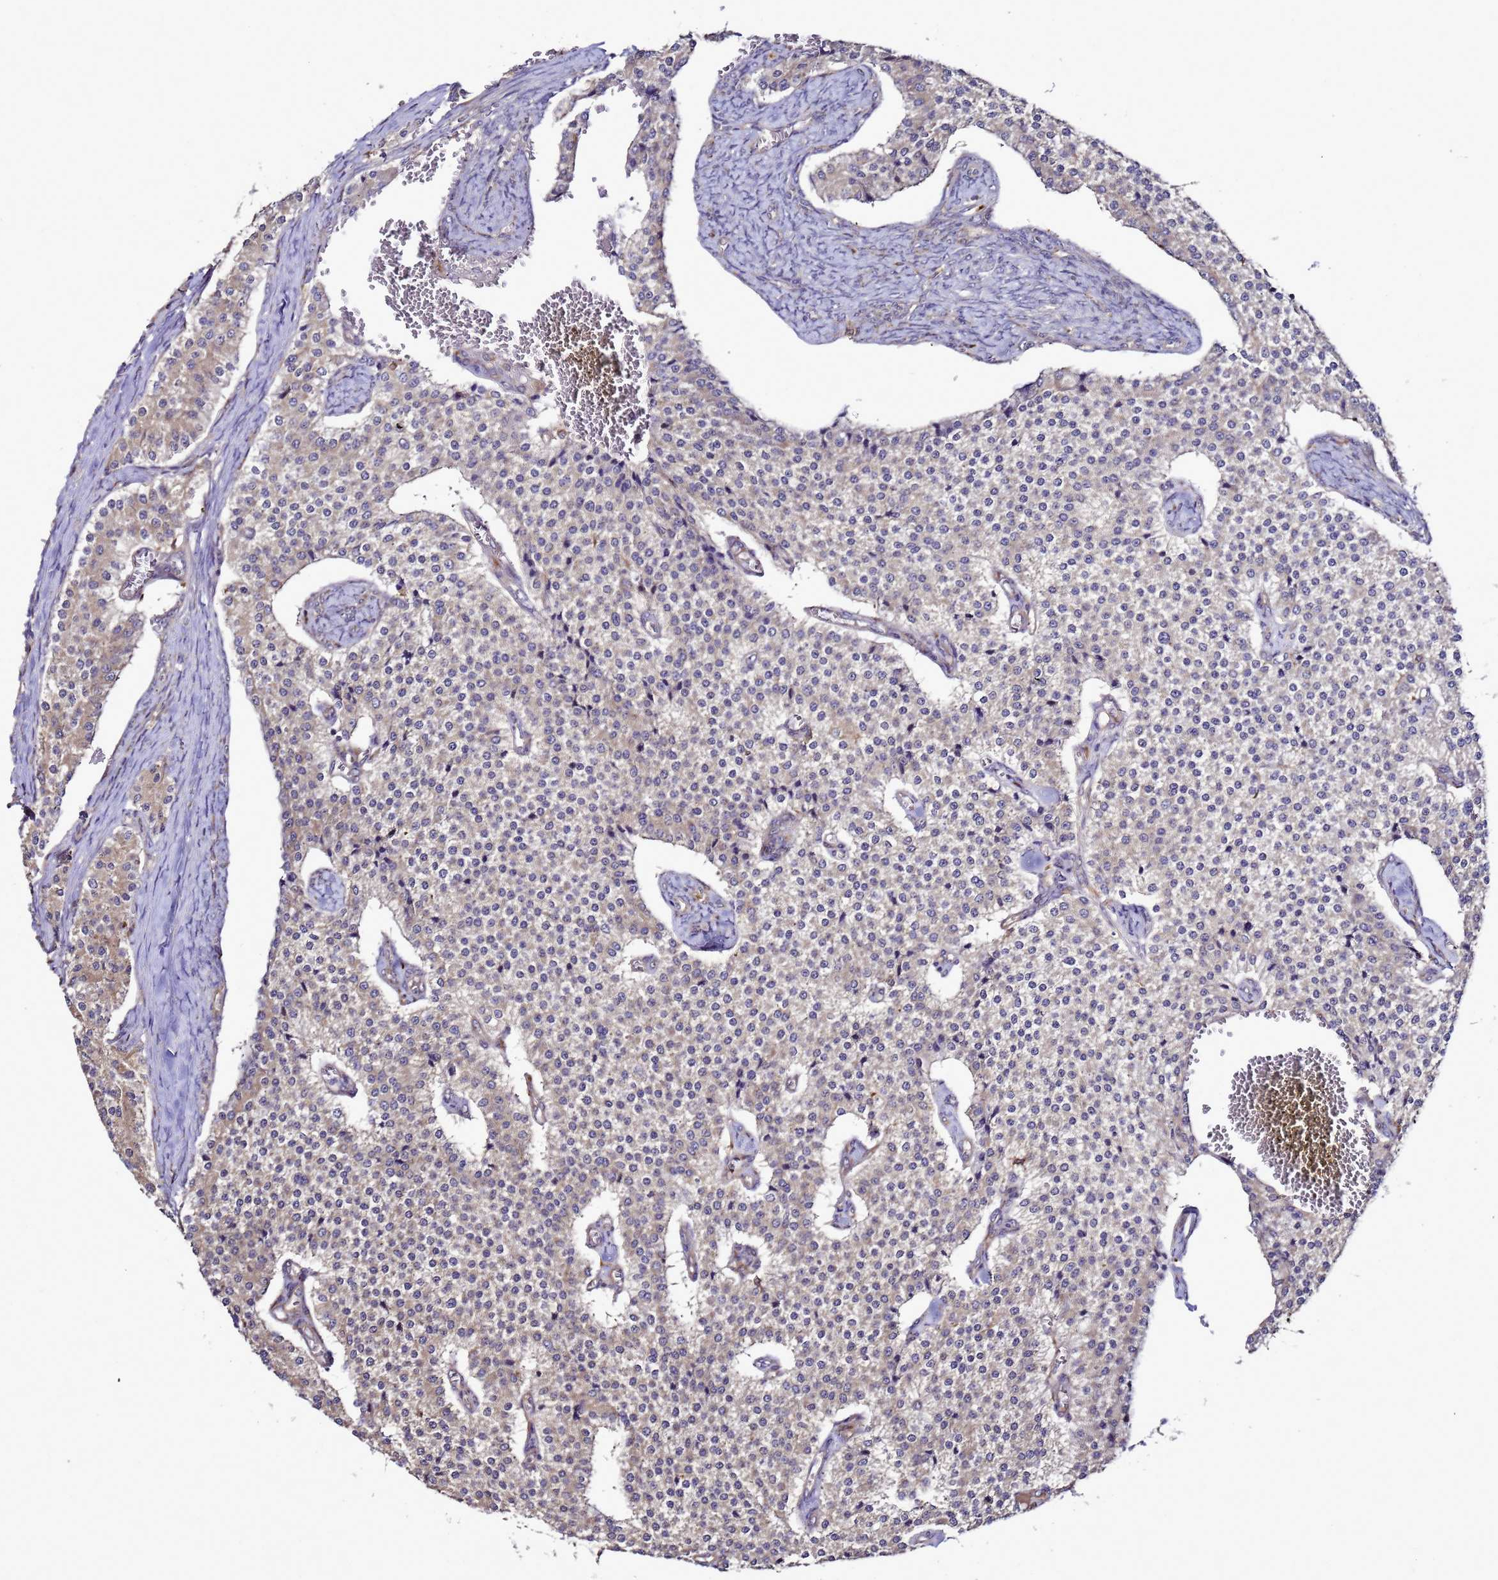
{"staining": {"intensity": "weak", "quantity": "25%-75%", "location": "cytoplasmic/membranous"}, "tissue": "carcinoid", "cell_type": "Tumor cells", "image_type": "cancer", "snomed": [{"axis": "morphology", "description": "Carcinoid, malignant, NOS"}, {"axis": "topography", "description": "Colon"}], "caption": "Malignant carcinoid stained for a protein (brown) reveals weak cytoplasmic/membranous positive staining in approximately 25%-75% of tumor cells.", "gene": "TRABD", "patient": {"sex": "female", "age": 52}}